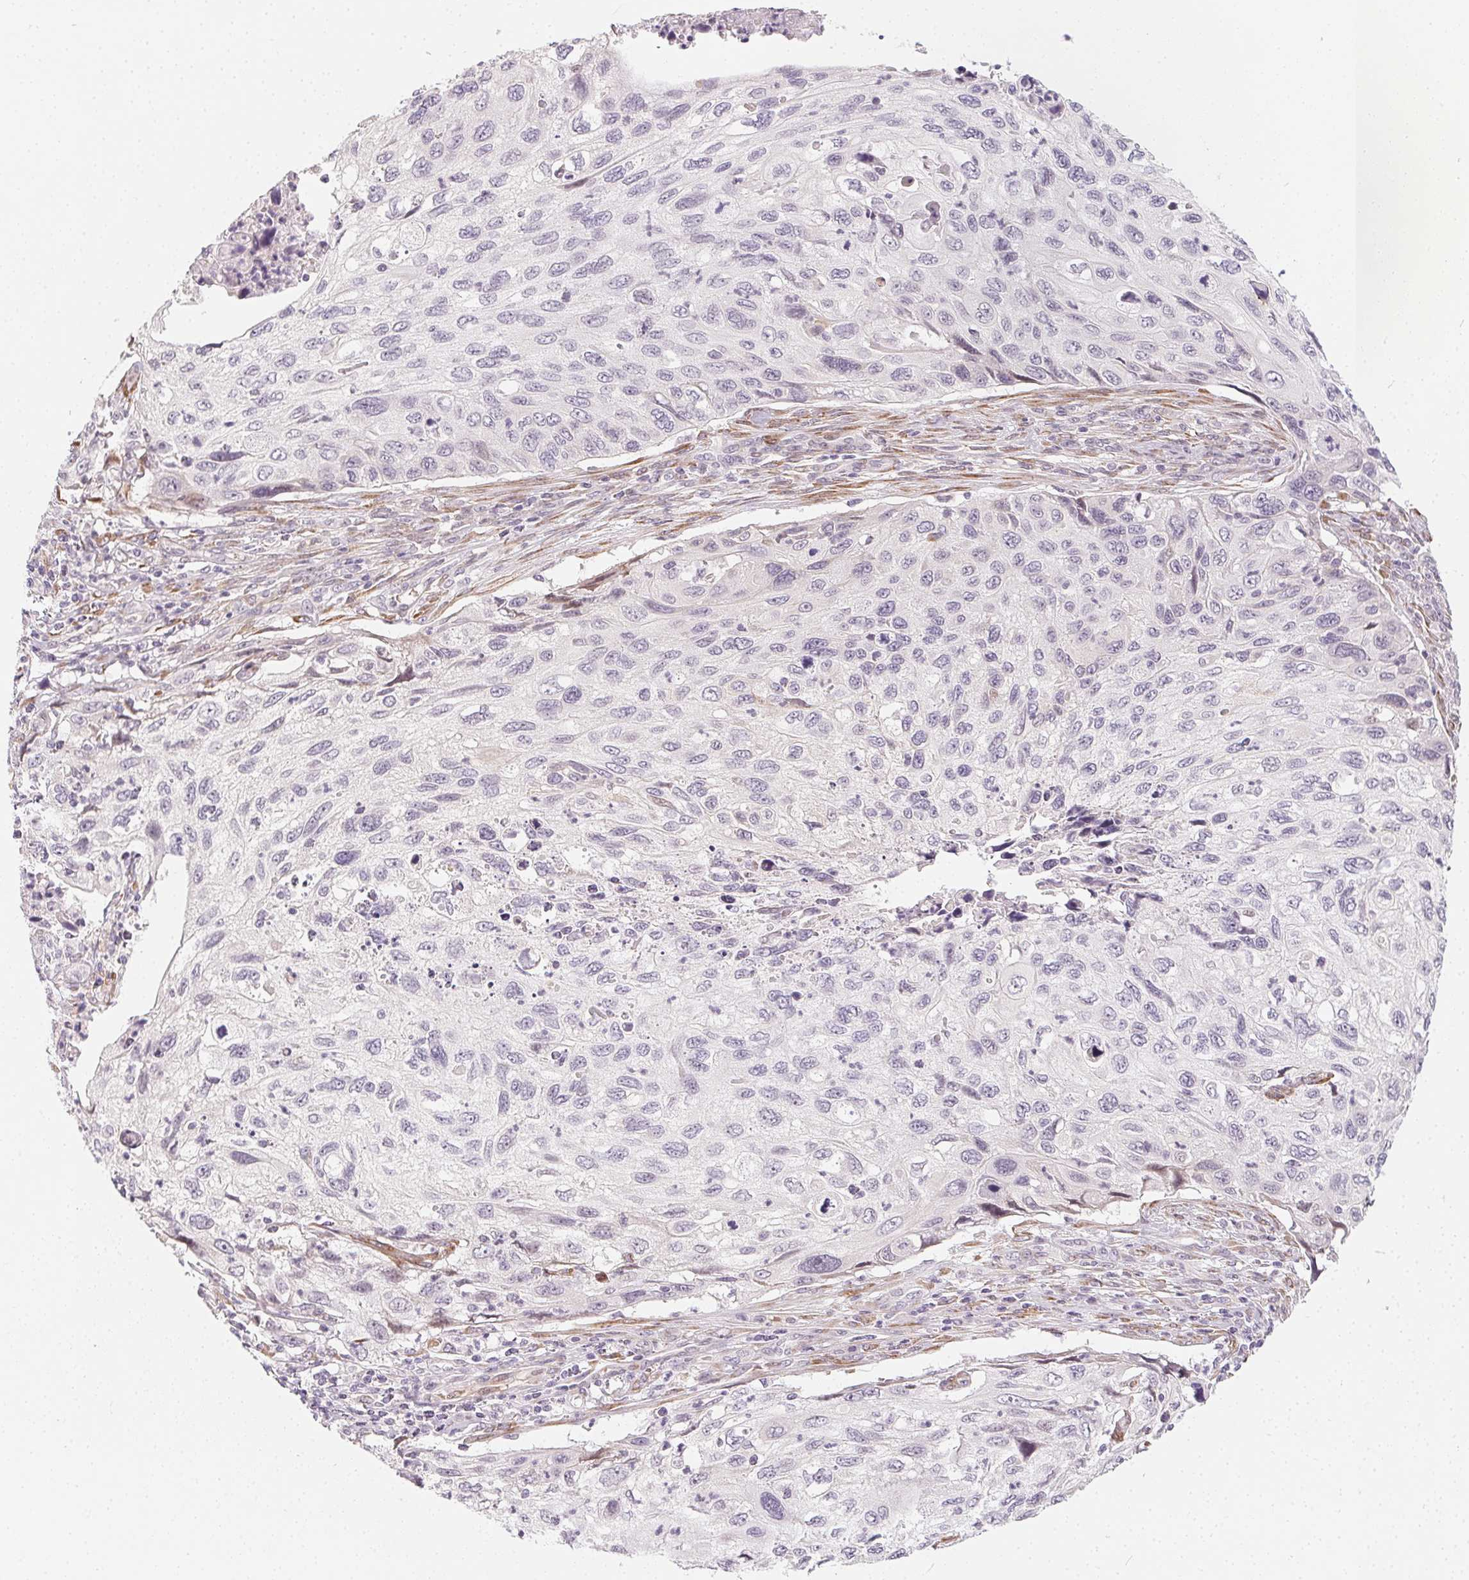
{"staining": {"intensity": "negative", "quantity": "none", "location": "none"}, "tissue": "cervical cancer", "cell_type": "Tumor cells", "image_type": "cancer", "snomed": [{"axis": "morphology", "description": "Squamous cell carcinoma, NOS"}, {"axis": "topography", "description": "Cervix"}], "caption": "Immunohistochemical staining of human cervical cancer (squamous cell carcinoma) exhibits no significant staining in tumor cells.", "gene": "CCDC96", "patient": {"sex": "female", "age": 70}}